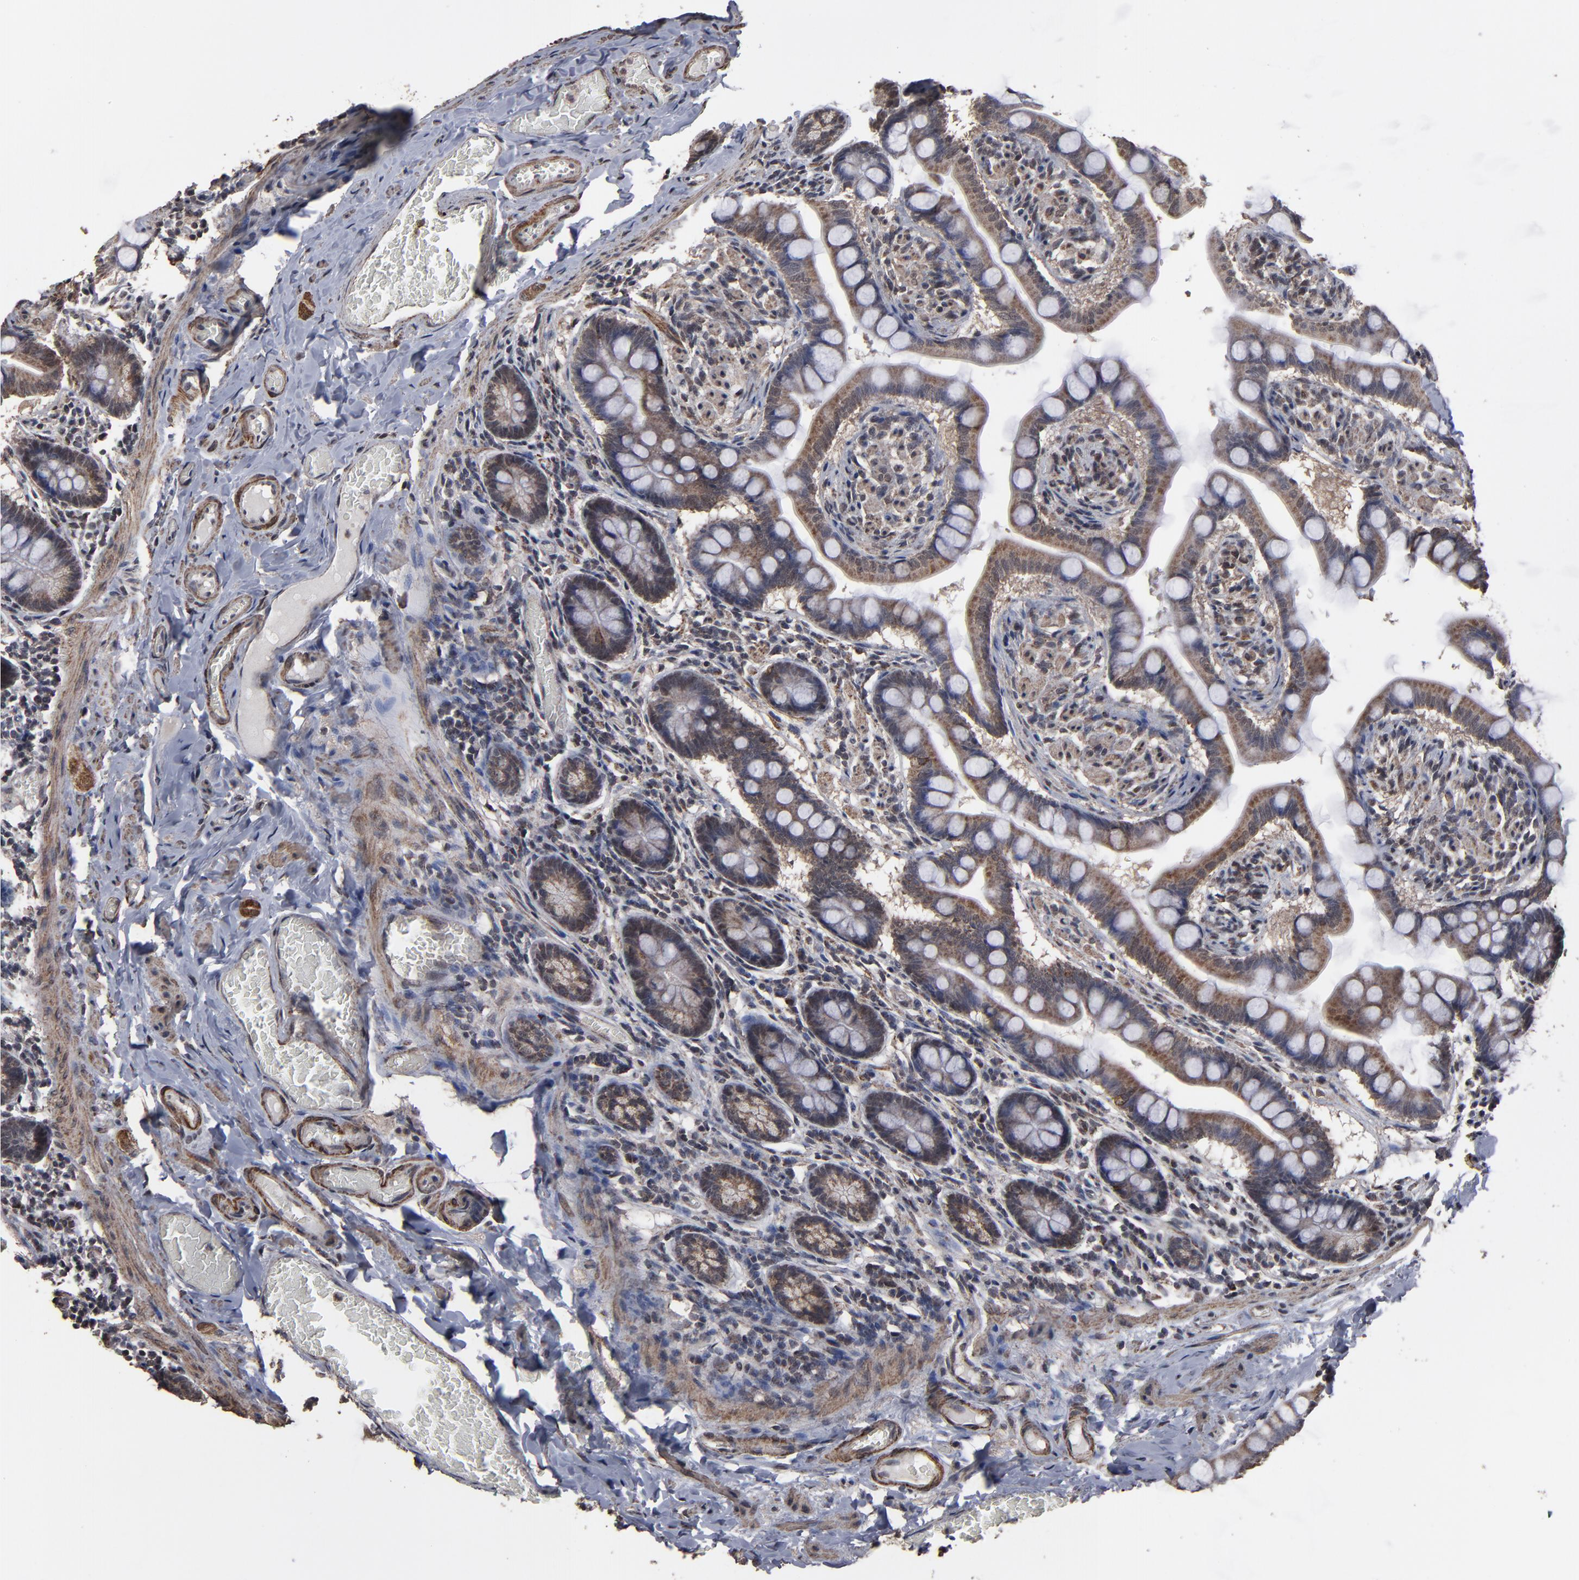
{"staining": {"intensity": "weak", "quantity": ">75%", "location": "cytoplasmic/membranous"}, "tissue": "small intestine", "cell_type": "Glandular cells", "image_type": "normal", "snomed": [{"axis": "morphology", "description": "Normal tissue, NOS"}, {"axis": "topography", "description": "Small intestine"}], "caption": "A low amount of weak cytoplasmic/membranous positivity is seen in approximately >75% of glandular cells in unremarkable small intestine. (Brightfield microscopy of DAB IHC at high magnification).", "gene": "BNIP3", "patient": {"sex": "male", "age": 41}}